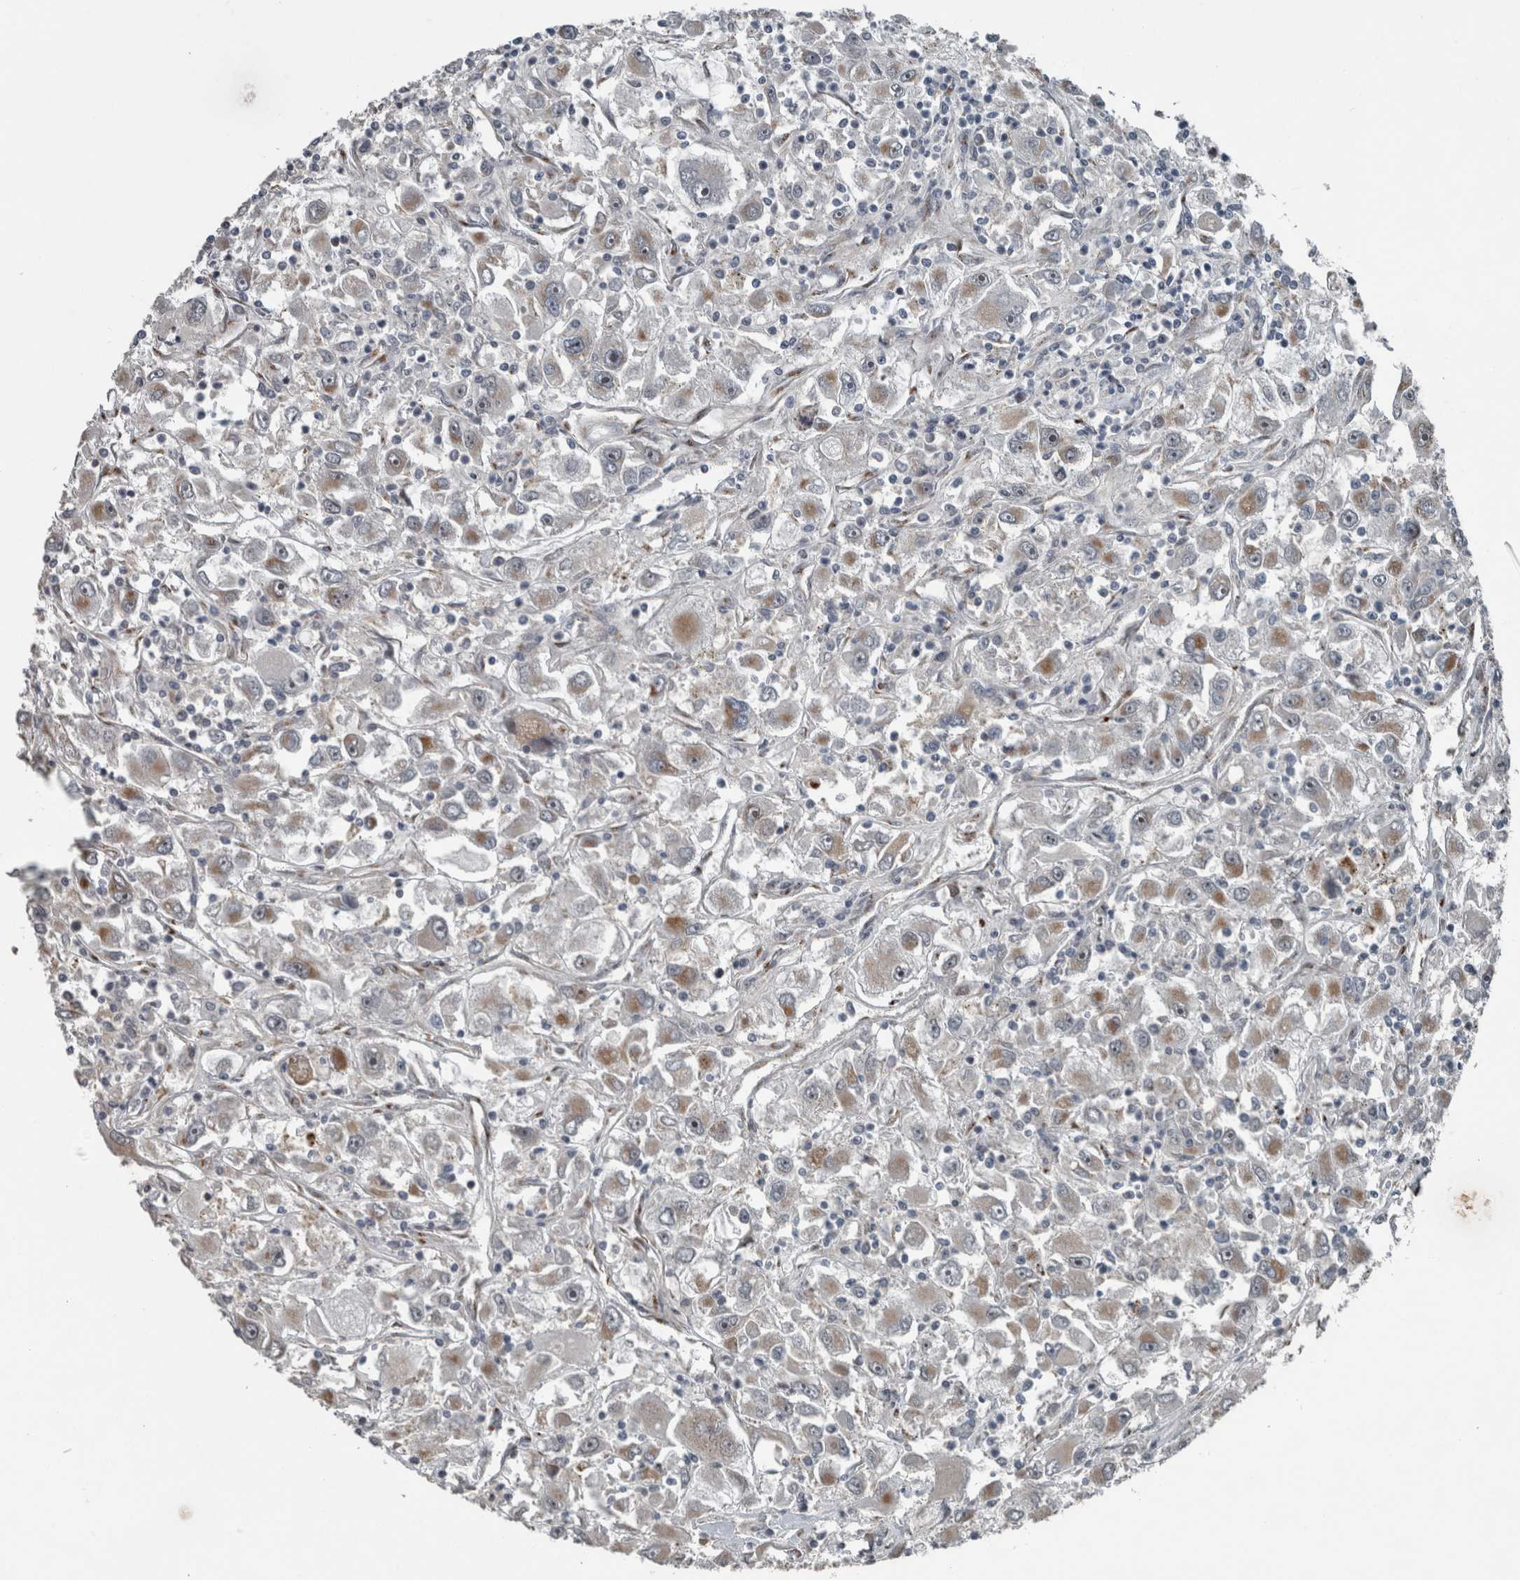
{"staining": {"intensity": "moderate", "quantity": "25%-75%", "location": "cytoplasmic/membranous"}, "tissue": "renal cancer", "cell_type": "Tumor cells", "image_type": "cancer", "snomed": [{"axis": "morphology", "description": "Adenocarcinoma, NOS"}, {"axis": "topography", "description": "Kidney"}], "caption": "High-power microscopy captured an IHC photomicrograph of renal cancer, revealing moderate cytoplasmic/membranous staining in about 25%-75% of tumor cells. The protein of interest is shown in brown color, while the nuclei are stained blue.", "gene": "ZNF345", "patient": {"sex": "female", "age": 52}}